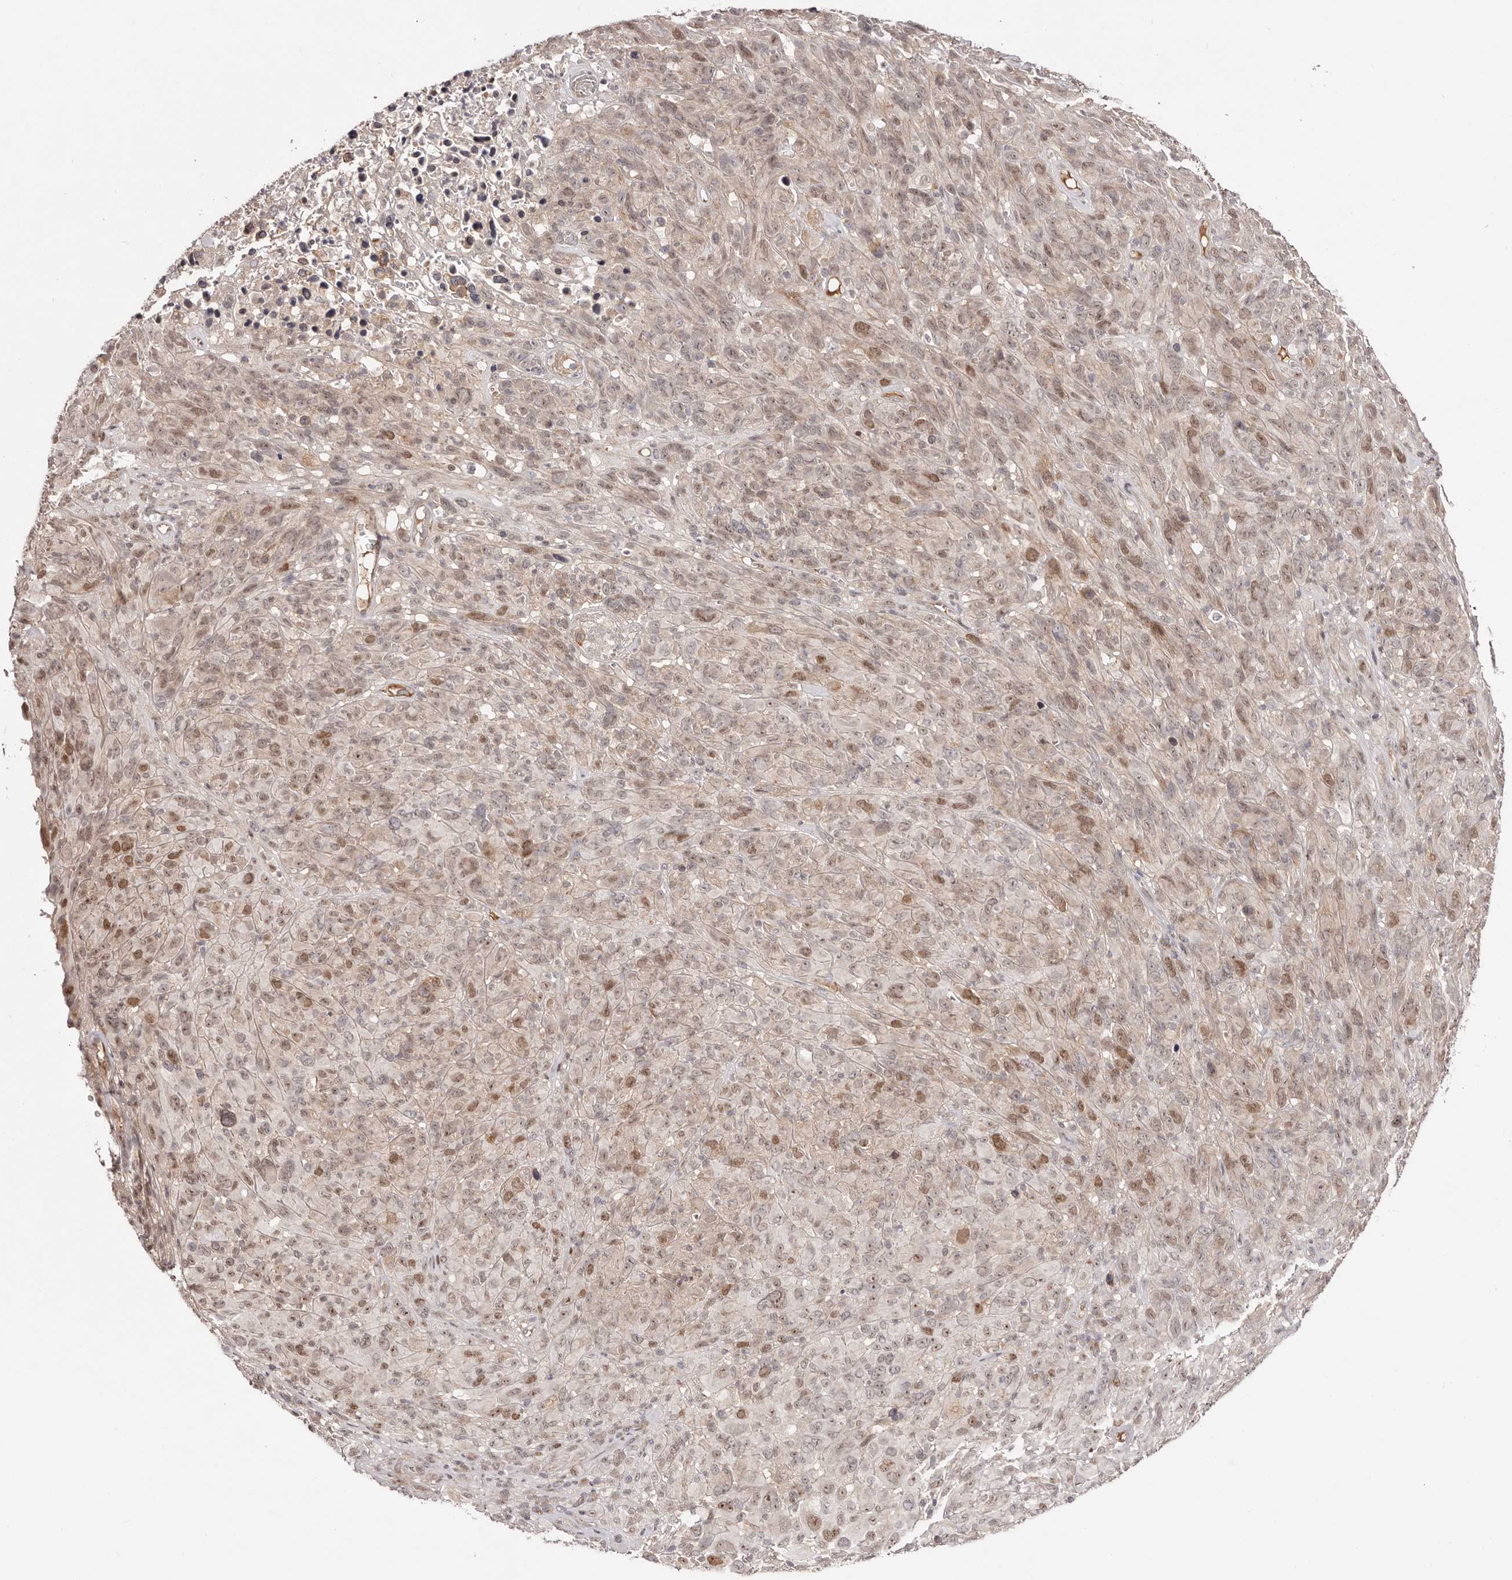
{"staining": {"intensity": "weak", "quantity": "<25%", "location": "cytoplasmic/membranous,nuclear"}, "tissue": "melanoma", "cell_type": "Tumor cells", "image_type": "cancer", "snomed": [{"axis": "morphology", "description": "Malignant melanoma, NOS"}, {"axis": "topography", "description": "Skin of head"}], "caption": "IHC photomicrograph of melanoma stained for a protein (brown), which exhibits no positivity in tumor cells.", "gene": "EGR3", "patient": {"sex": "male", "age": 96}}